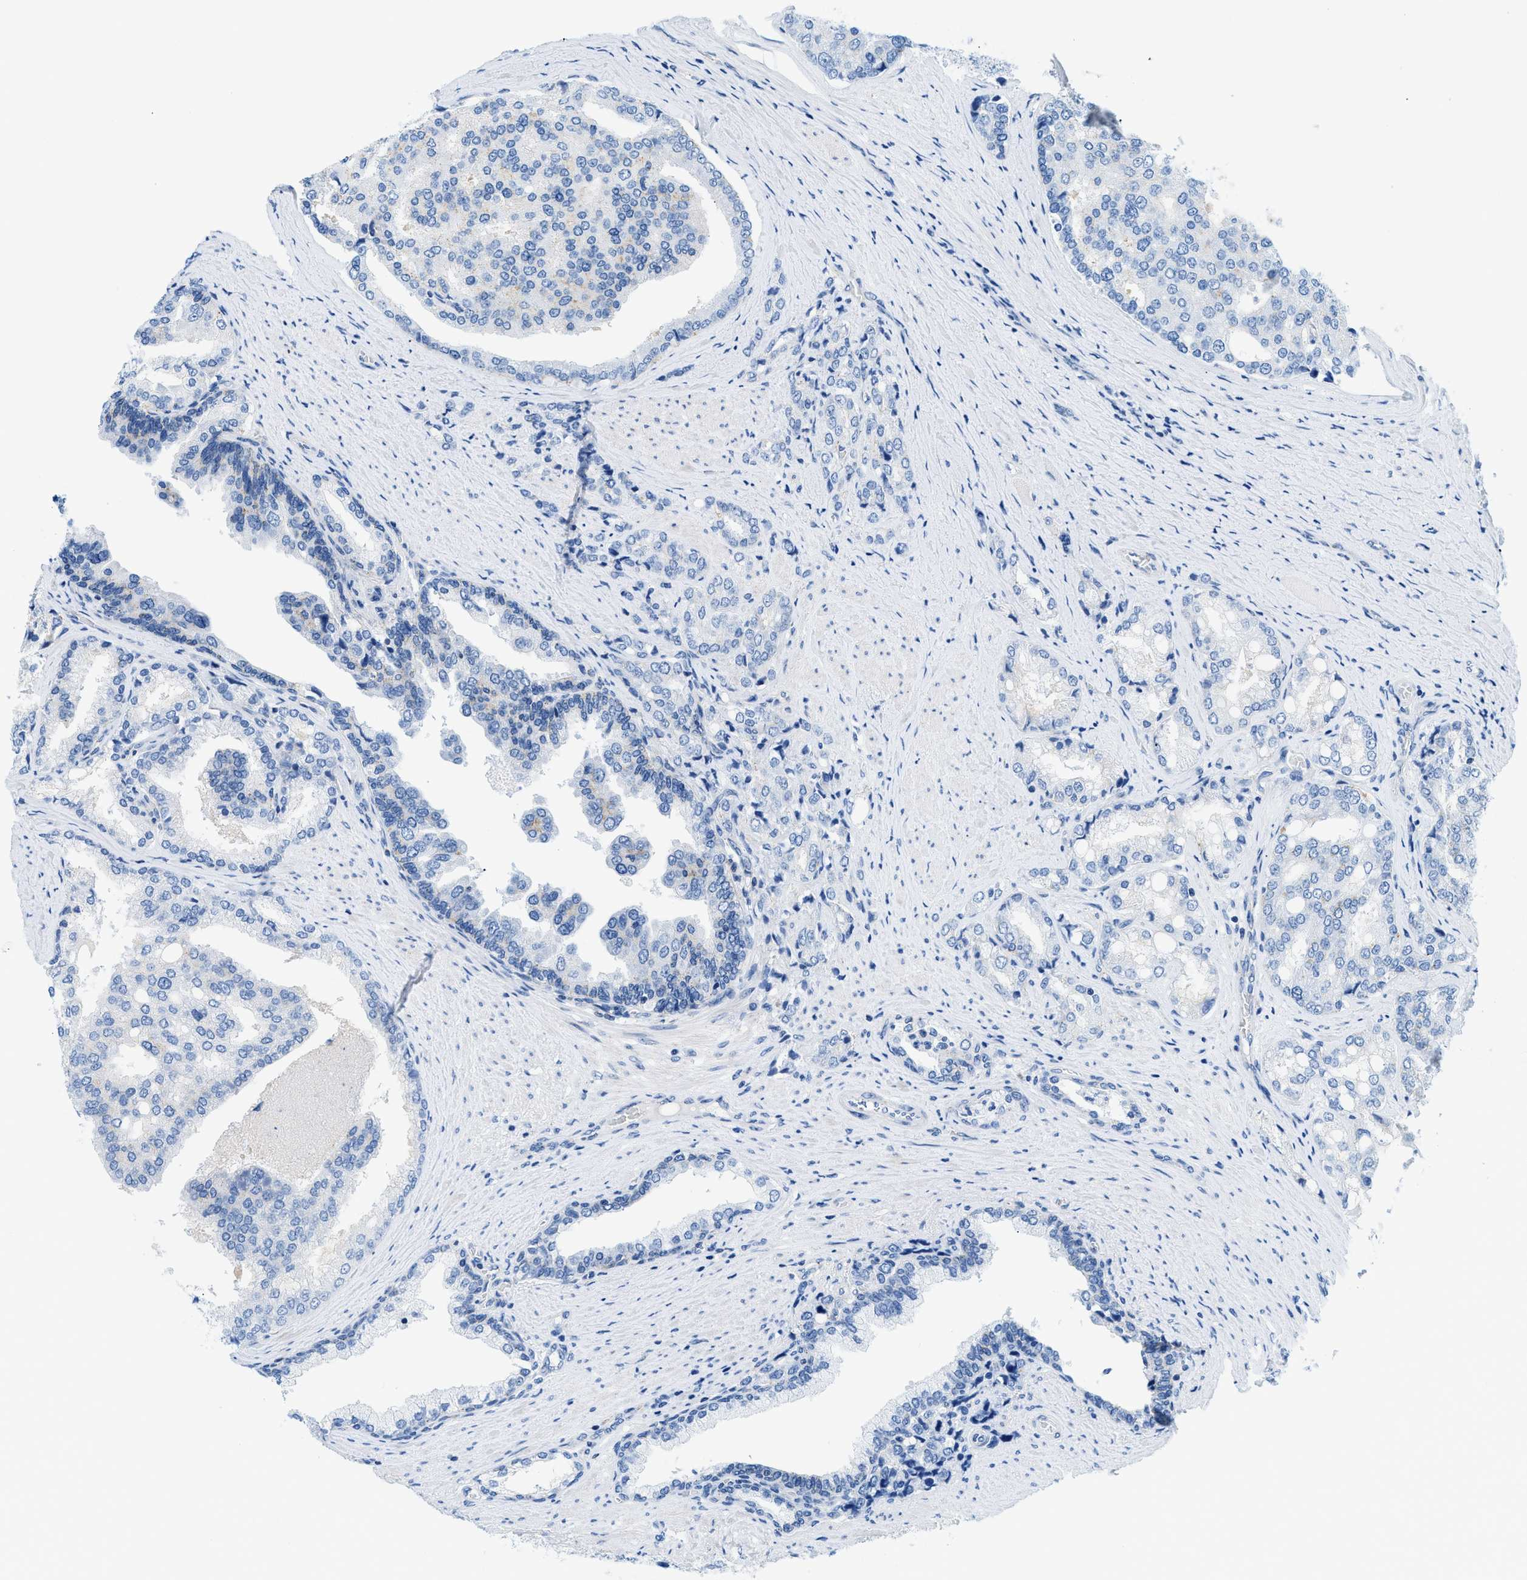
{"staining": {"intensity": "negative", "quantity": "none", "location": "none"}, "tissue": "prostate cancer", "cell_type": "Tumor cells", "image_type": "cancer", "snomed": [{"axis": "morphology", "description": "Adenocarcinoma, High grade"}, {"axis": "topography", "description": "Prostate"}], "caption": "Adenocarcinoma (high-grade) (prostate) stained for a protein using immunohistochemistry demonstrates no positivity tumor cells.", "gene": "FDCSP", "patient": {"sex": "male", "age": 50}}